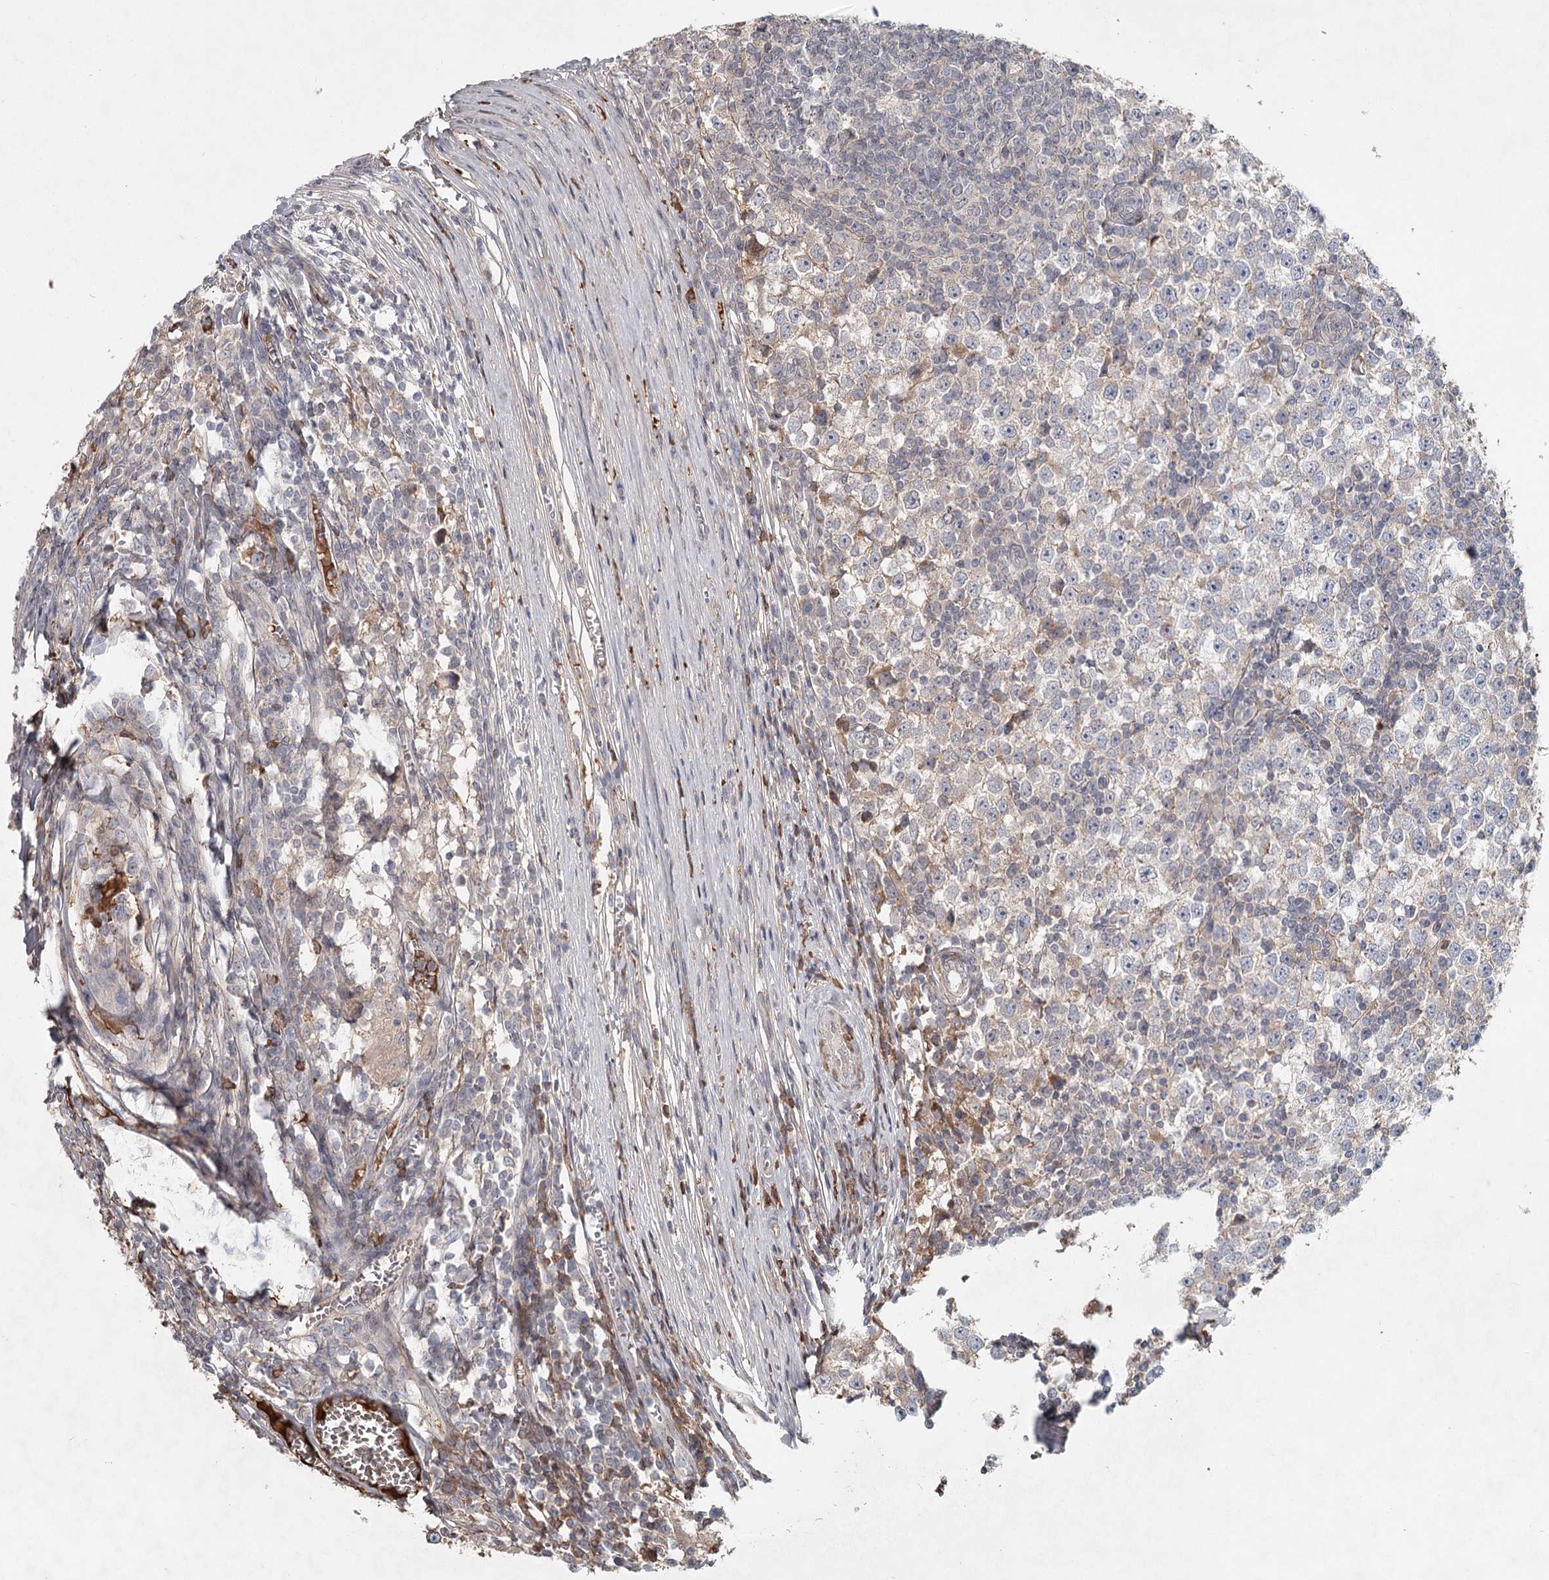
{"staining": {"intensity": "weak", "quantity": "<25%", "location": "cytoplasmic/membranous"}, "tissue": "testis cancer", "cell_type": "Tumor cells", "image_type": "cancer", "snomed": [{"axis": "morphology", "description": "Seminoma, NOS"}, {"axis": "topography", "description": "Testis"}], "caption": "DAB immunohistochemical staining of human testis cancer (seminoma) reveals no significant staining in tumor cells.", "gene": "DHRS9", "patient": {"sex": "male", "age": 65}}